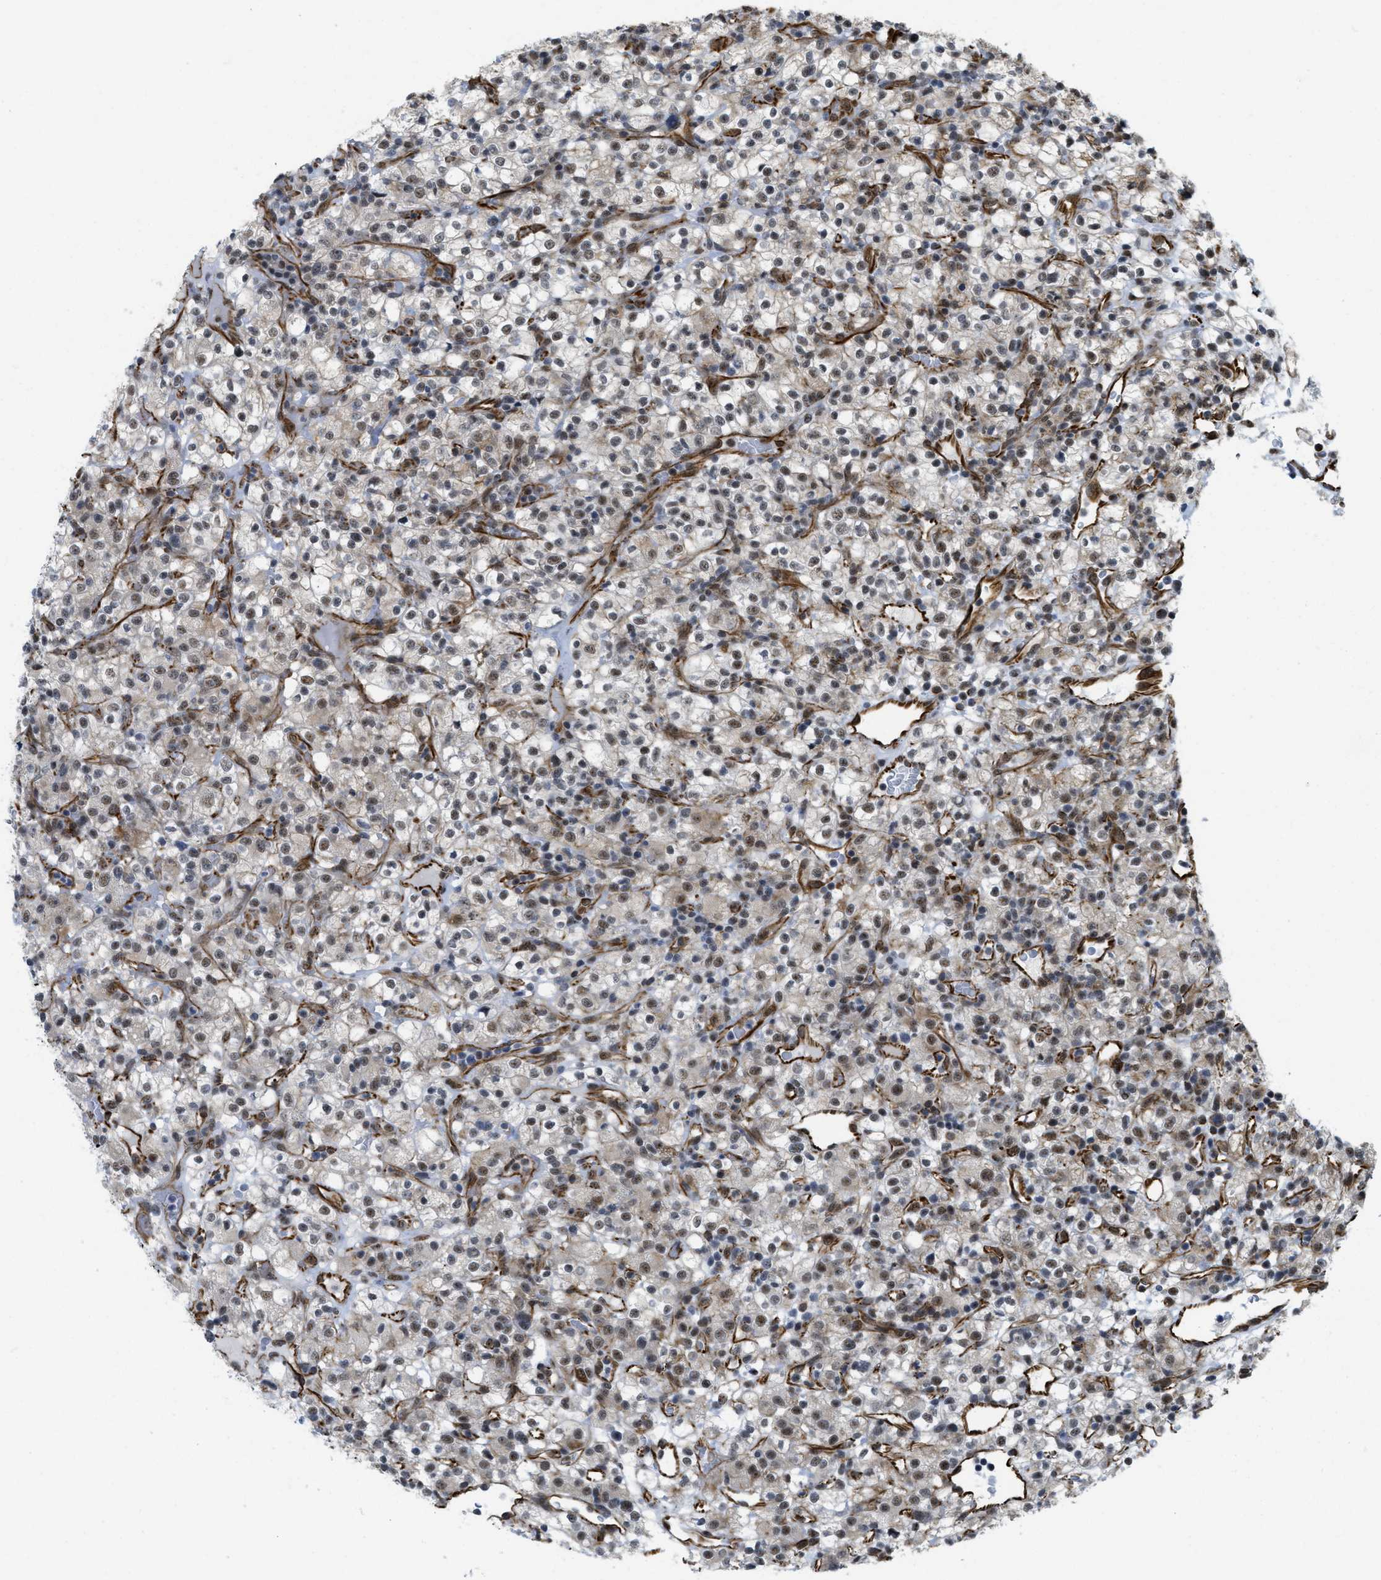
{"staining": {"intensity": "moderate", "quantity": "25%-75%", "location": "nuclear"}, "tissue": "renal cancer", "cell_type": "Tumor cells", "image_type": "cancer", "snomed": [{"axis": "morphology", "description": "Normal tissue, NOS"}, {"axis": "morphology", "description": "Adenocarcinoma, NOS"}, {"axis": "topography", "description": "Kidney"}], "caption": "DAB immunohistochemical staining of human renal cancer (adenocarcinoma) reveals moderate nuclear protein staining in approximately 25%-75% of tumor cells.", "gene": "LRRC8B", "patient": {"sex": "female", "age": 72}}